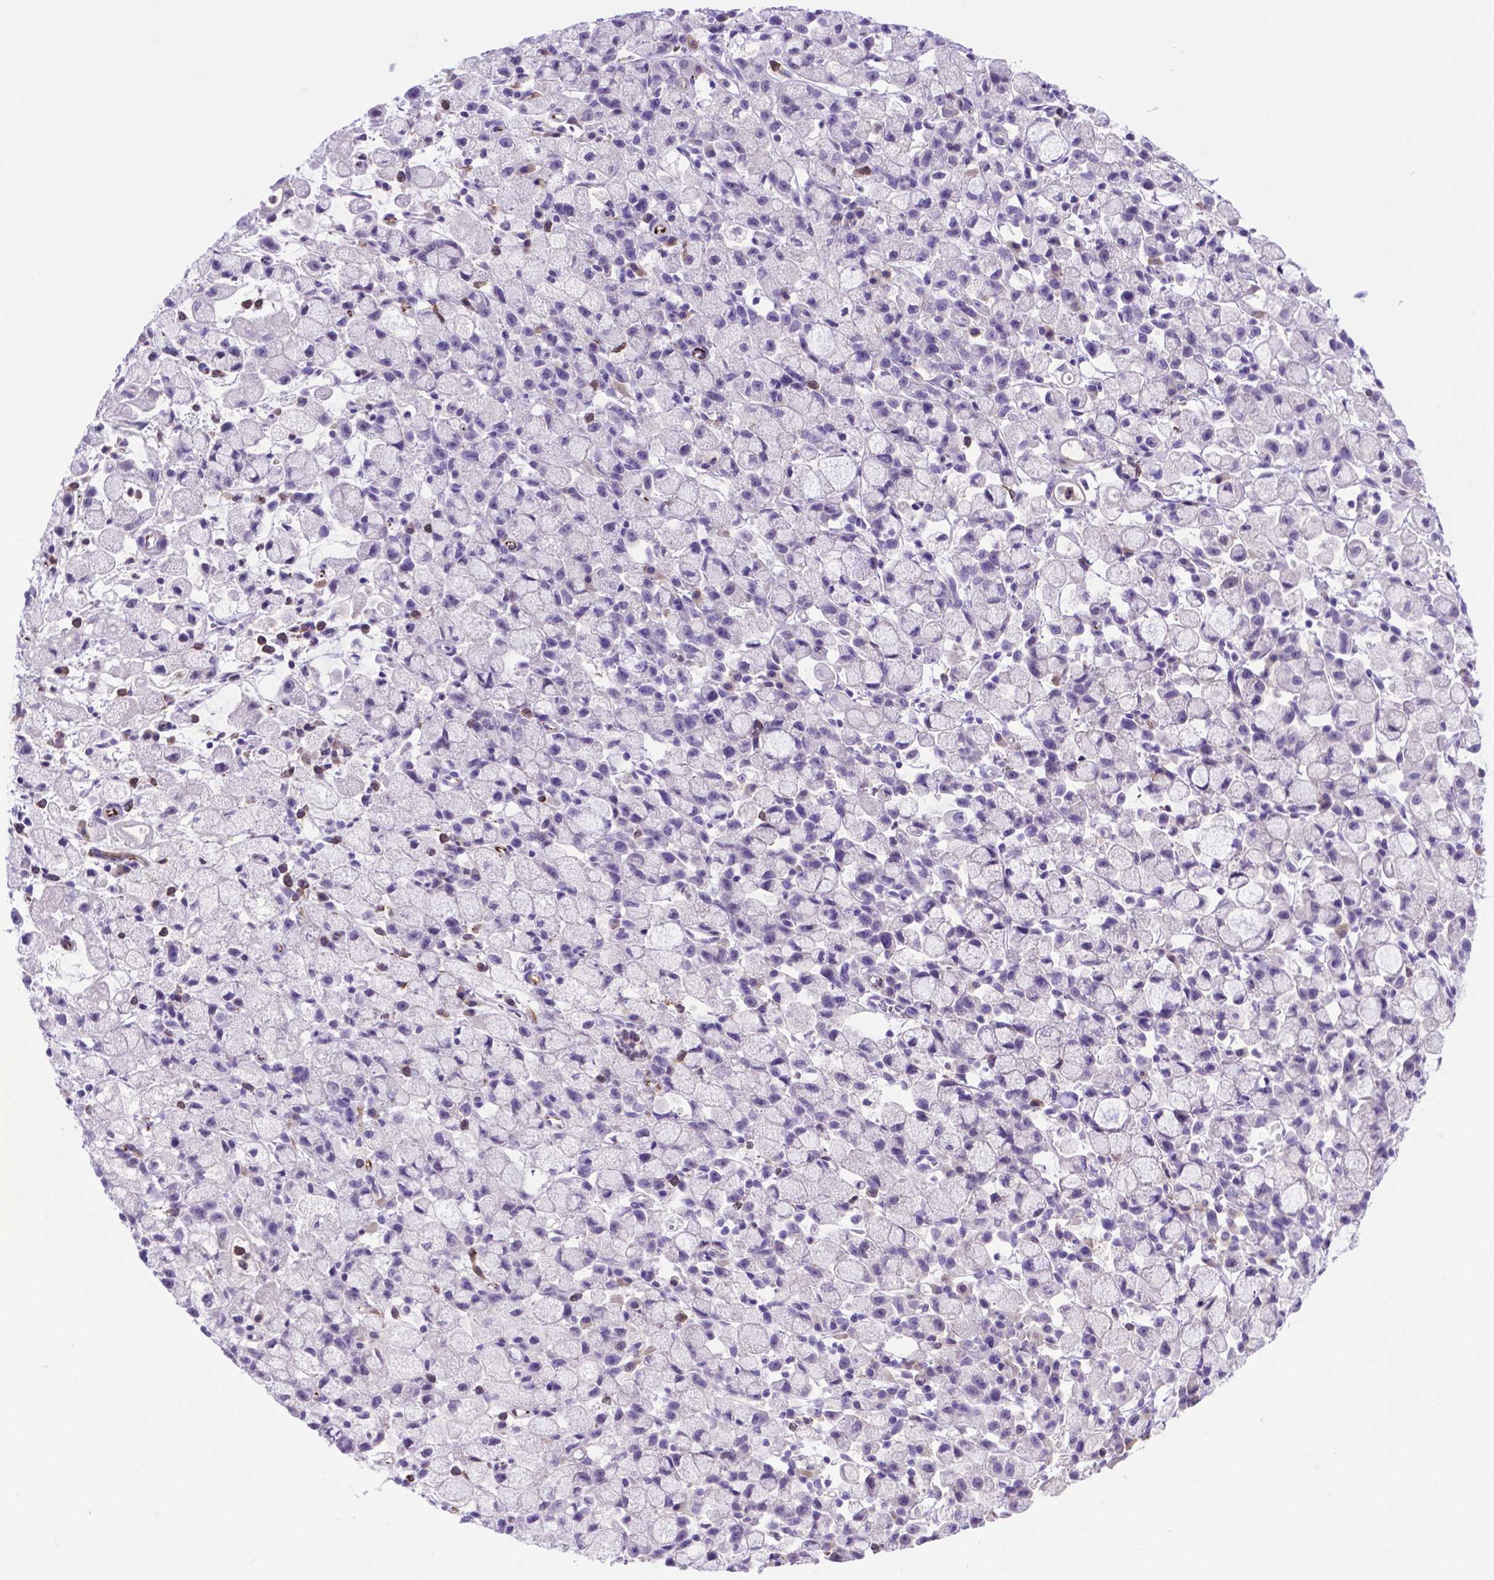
{"staining": {"intensity": "negative", "quantity": "none", "location": "none"}, "tissue": "stomach cancer", "cell_type": "Tumor cells", "image_type": "cancer", "snomed": [{"axis": "morphology", "description": "Adenocarcinoma, NOS"}, {"axis": "topography", "description": "Stomach"}], "caption": "IHC micrograph of stomach cancer stained for a protein (brown), which displays no positivity in tumor cells.", "gene": "LZTR1", "patient": {"sex": "male", "age": 58}}